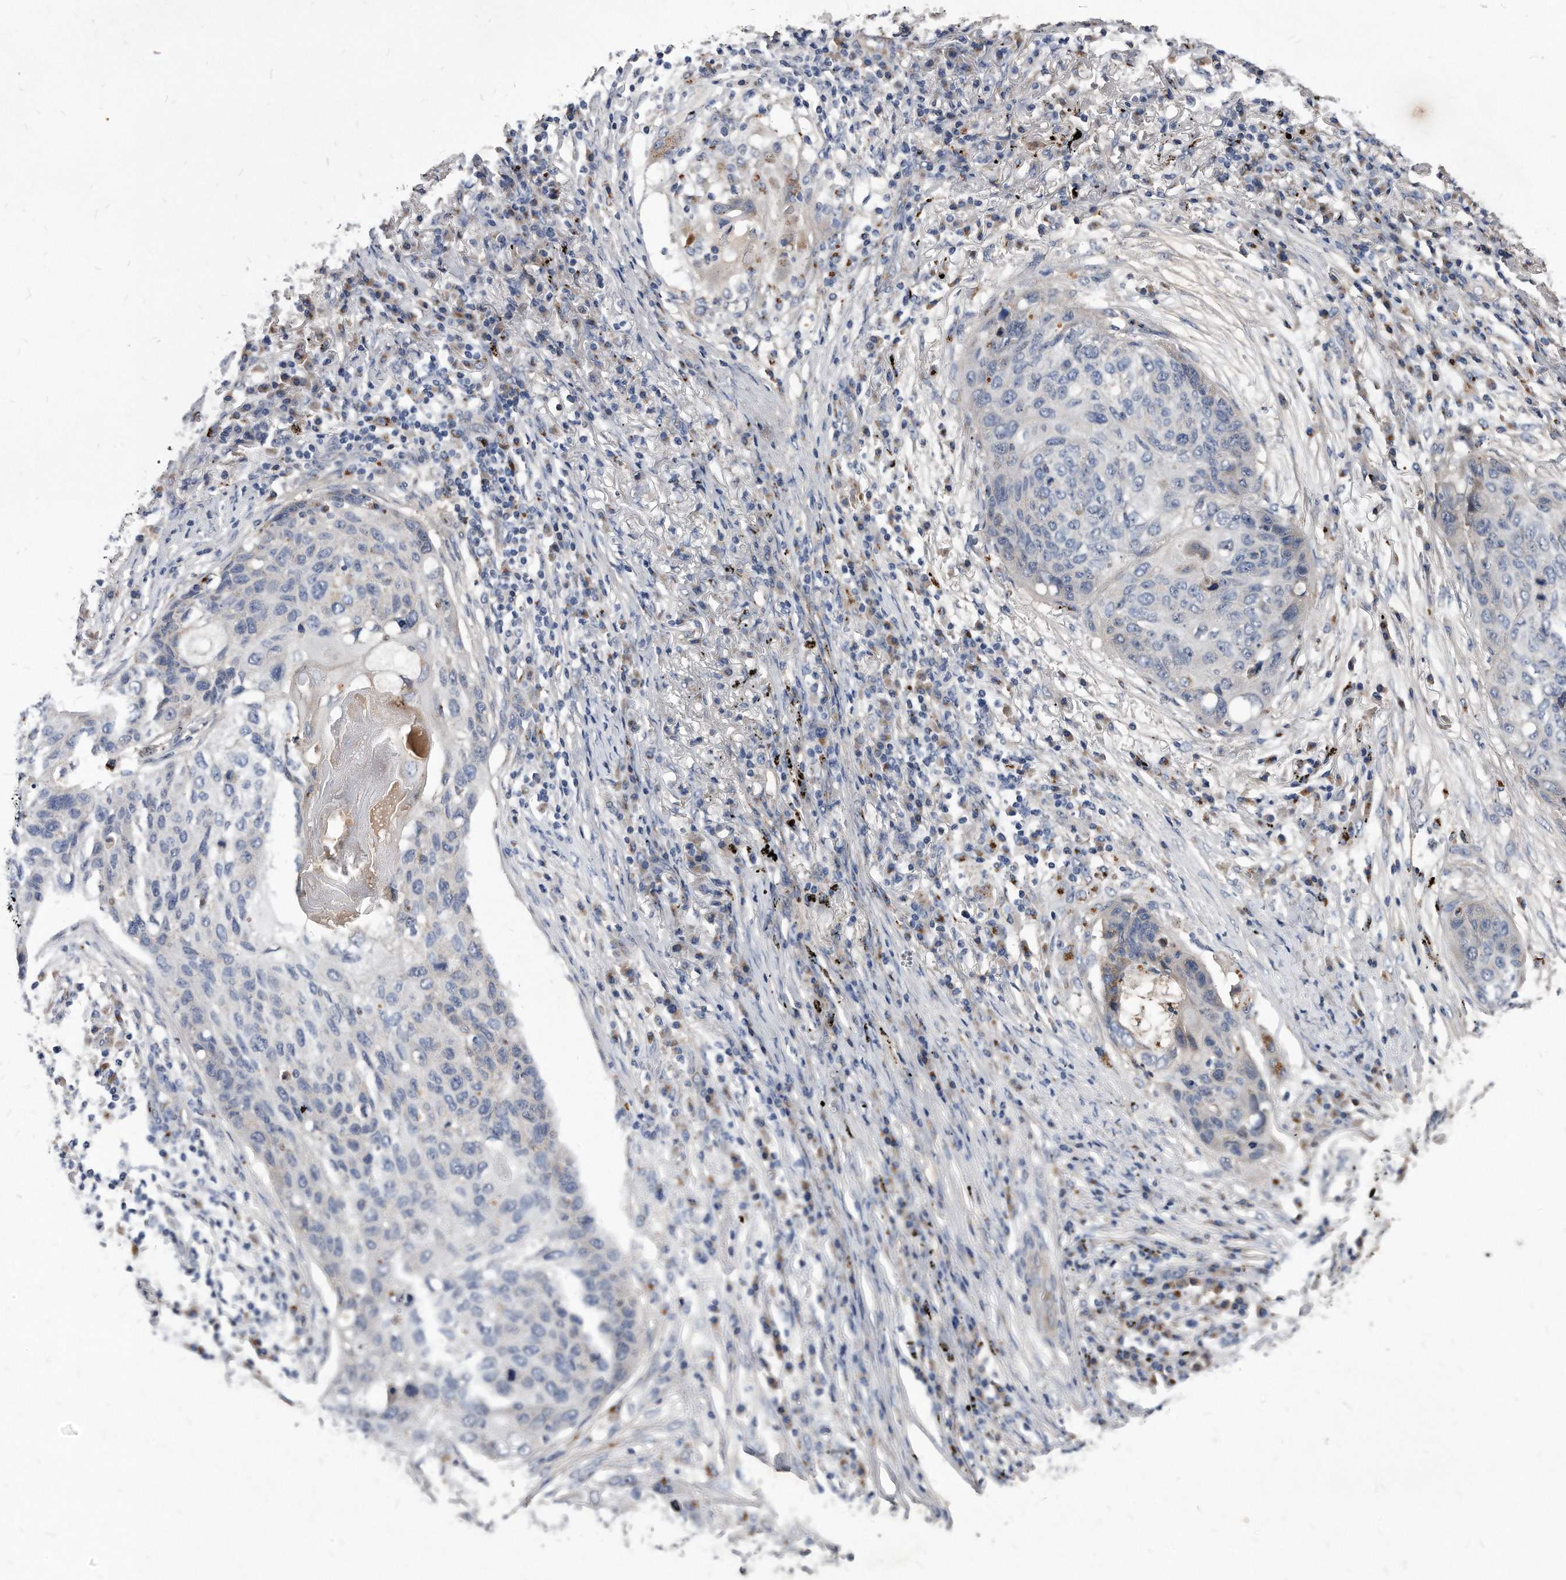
{"staining": {"intensity": "negative", "quantity": "none", "location": "none"}, "tissue": "lung cancer", "cell_type": "Tumor cells", "image_type": "cancer", "snomed": [{"axis": "morphology", "description": "Squamous cell carcinoma, NOS"}, {"axis": "topography", "description": "Lung"}], "caption": "Histopathology image shows no significant protein positivity in tumor cells of squamous cell carcinoma (lung).", "gene": "MGAT4A", "patient": {"sex": "female", "age": 63}}